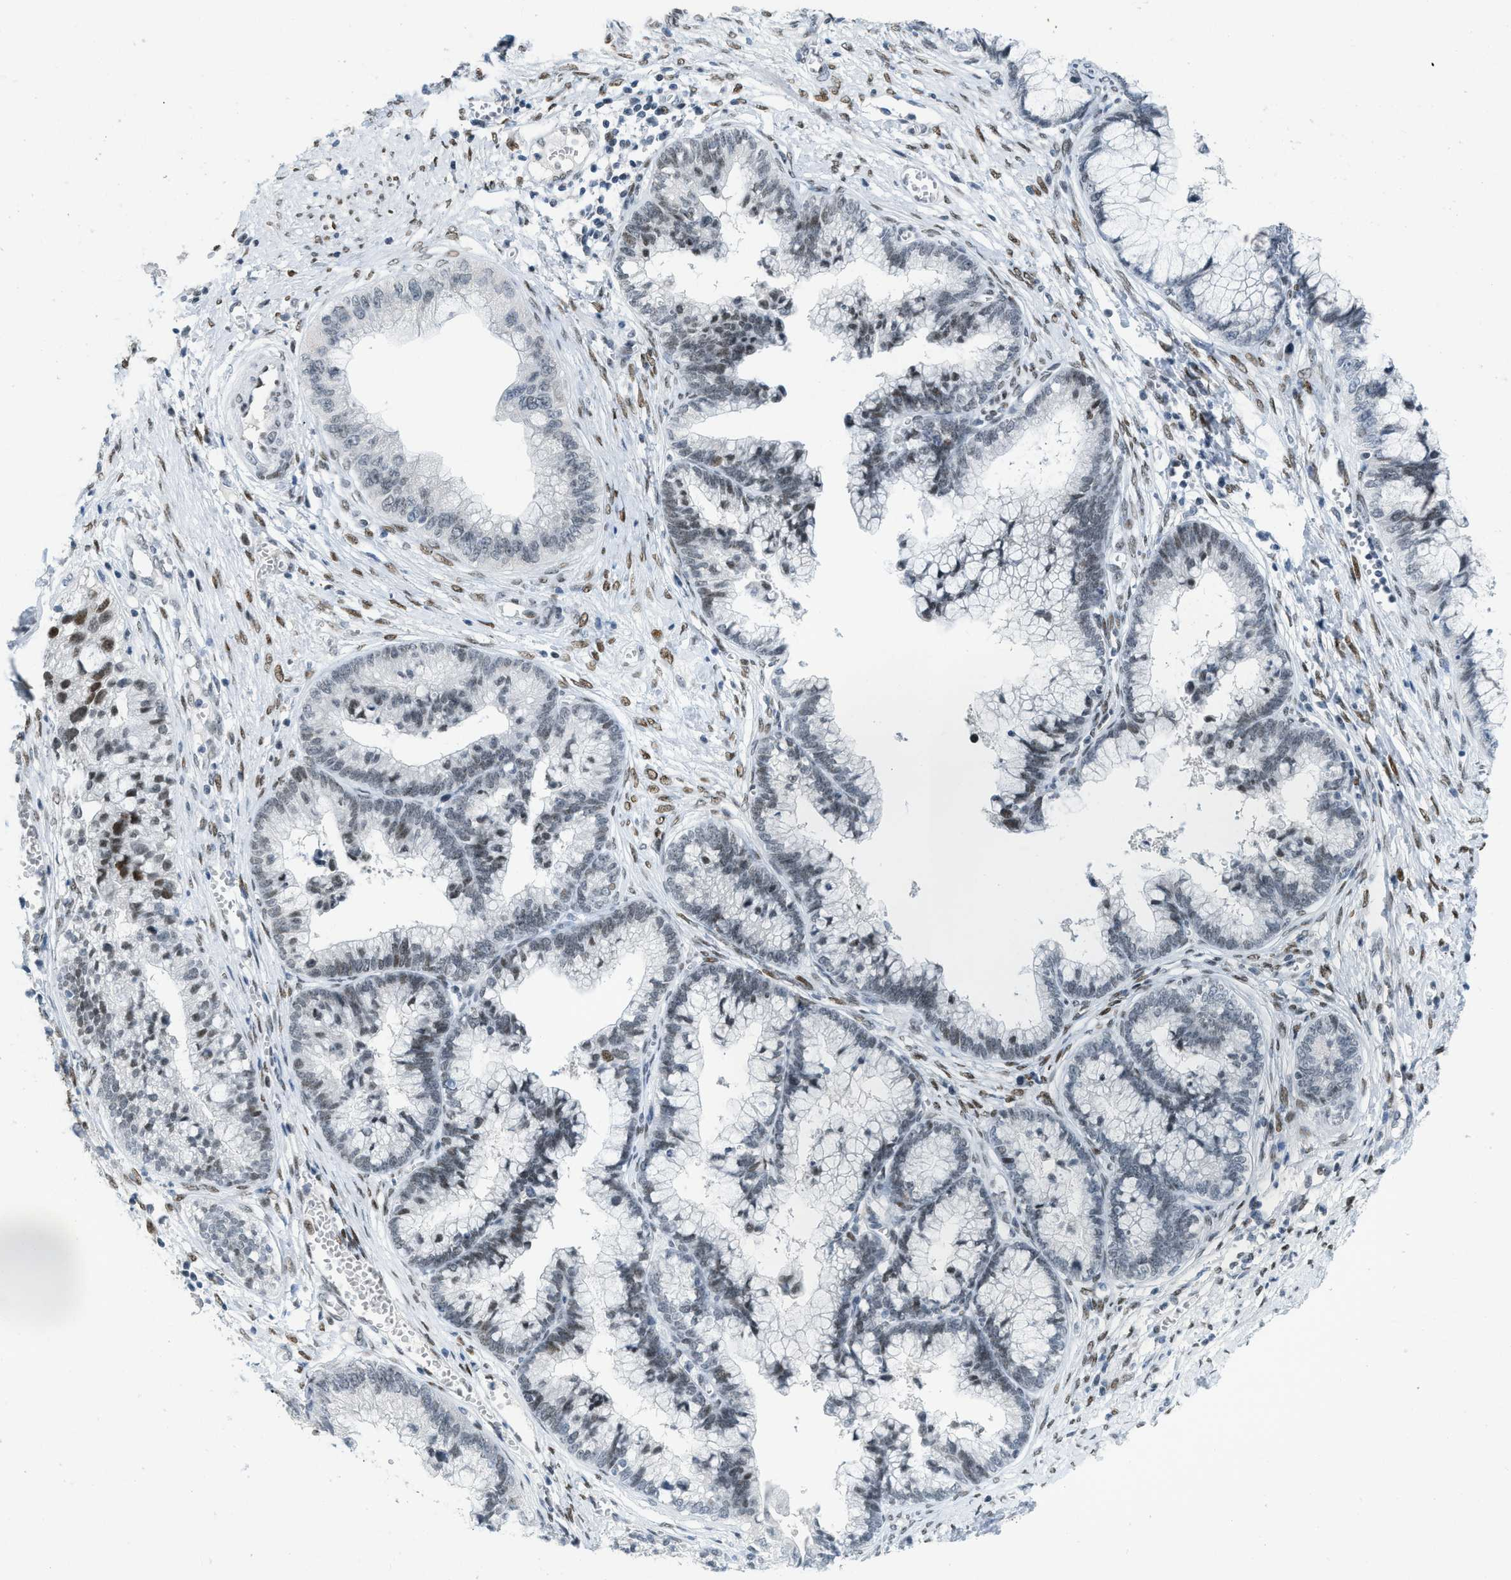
{"staining": {"intensity": "moderate", "quantity": "25%-75%", "location": "nuclear"}, "tissue": "cervical cancer", "cell_type": "Tumor cells", "image_type": "cancer", "snomed": [{"axis": "morphology", "description": "Adenocarcinoma, NOS"}, {"axis": "topography", "description": "Cervix"}], "caption": "A photomicrograph of cervical adenocarcinoma stained for a protein shows moderate nuclear brown staining in tumor cells. The staining was performed using DAB (3,3'-diaminobenzidine), with brown indicating positive protein expression. Nuclei are stained blue with hematoxylin.", "gene": "PBX1", "patient": {"sex": "female", "age": 44}}